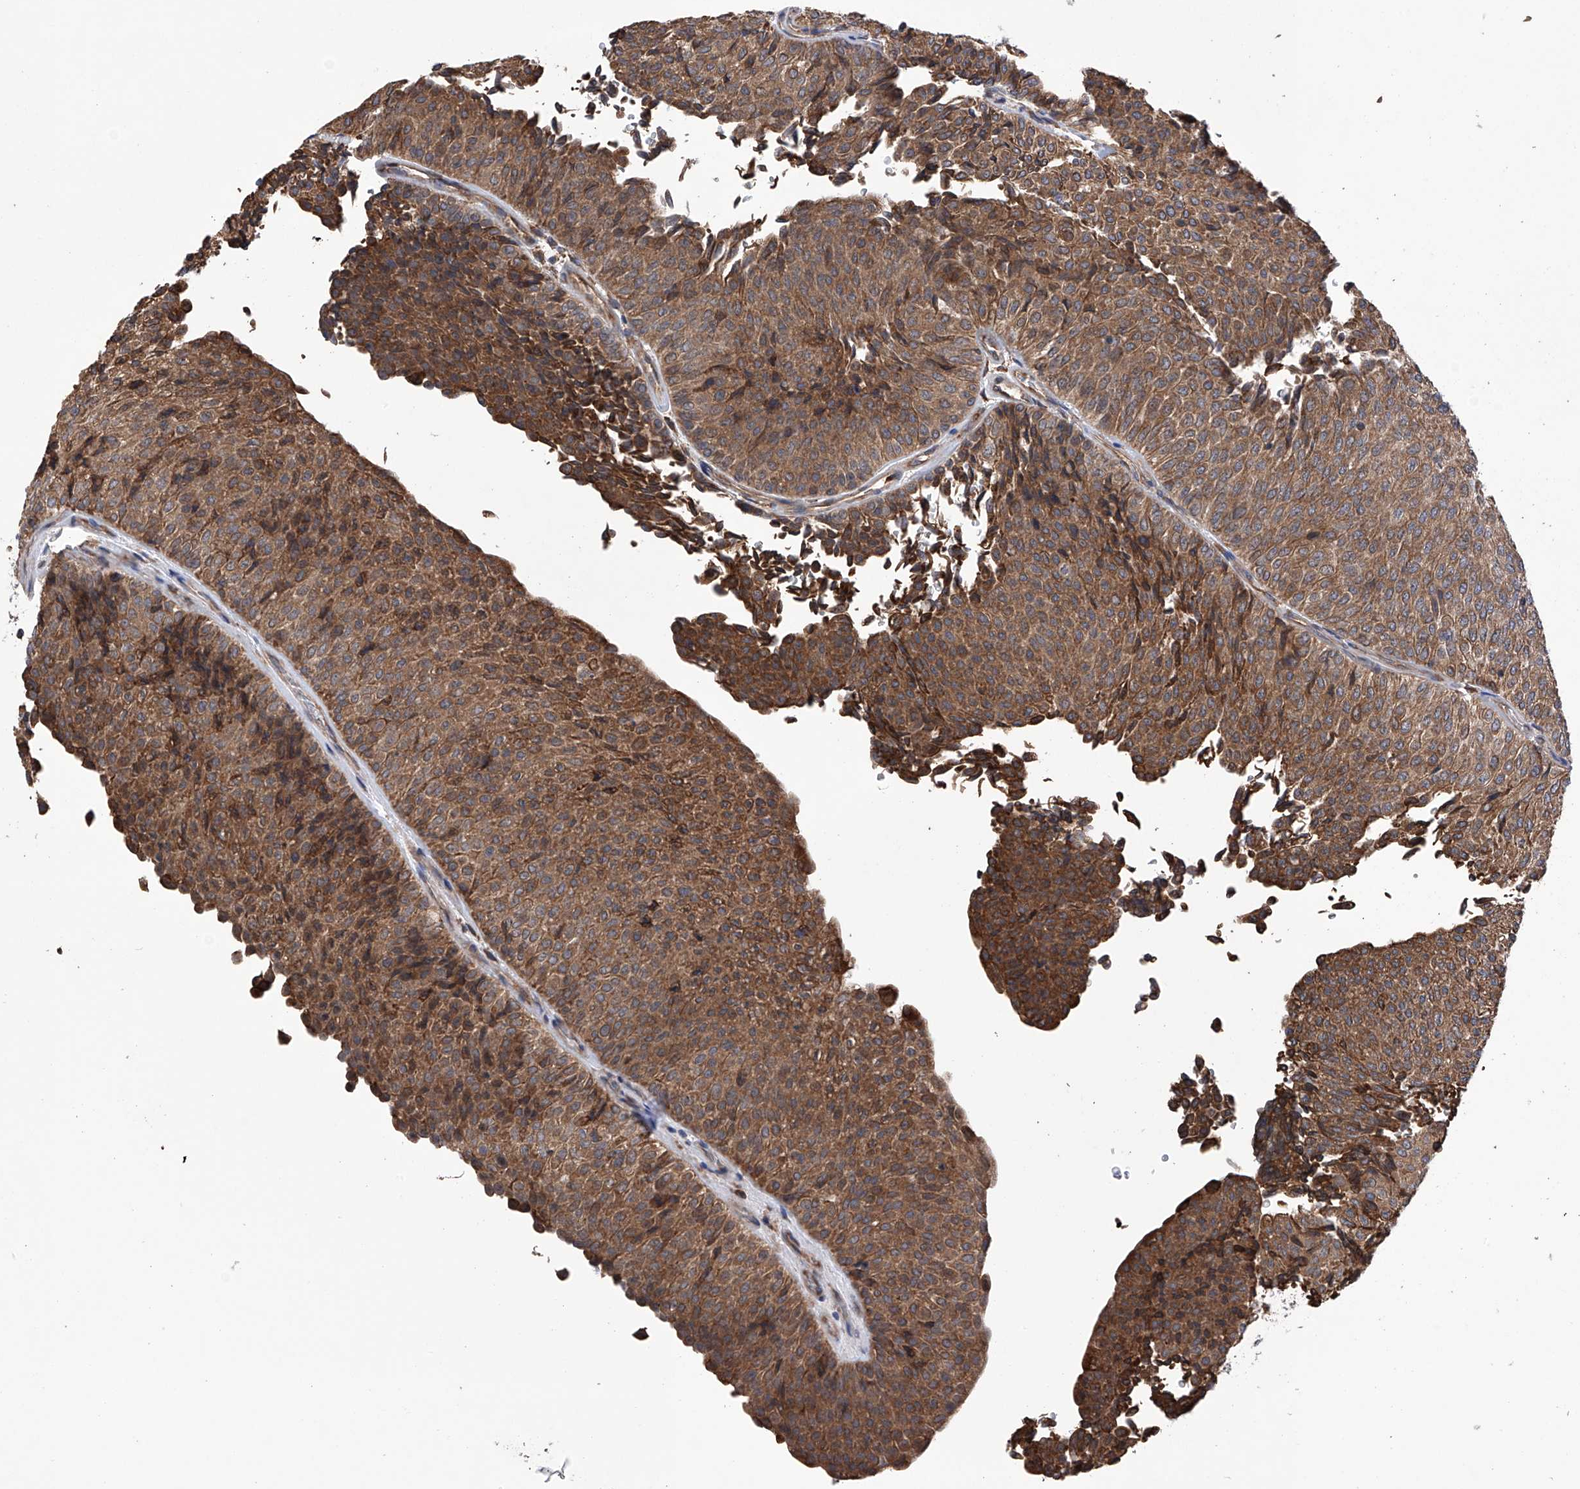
{"staining": {"intensity": "moderate", "quantity": ">75%", "location": "cytoplasmic/membranous"}, "tissue": "urothelial cancer", "cell_type": "Tumor cells", "image_type": "cancer", "snomed": [{"axis": "morphology", "description": "Urothelial carcinoma, Low grade"}, {"axis": "topography", "description": "Urinary bladder"}], "caption": "Brown immunohistochemical staining in urothelial carcinoma (low-grade) shows moderate cytoplasmic/membranous expression in approximately >75% of tumor cells. (brown staining indicates protein expression, while blue staining denotes nuclei).", "gene": "DNAH8", "patient": {"sex": "male", "age": 78}}